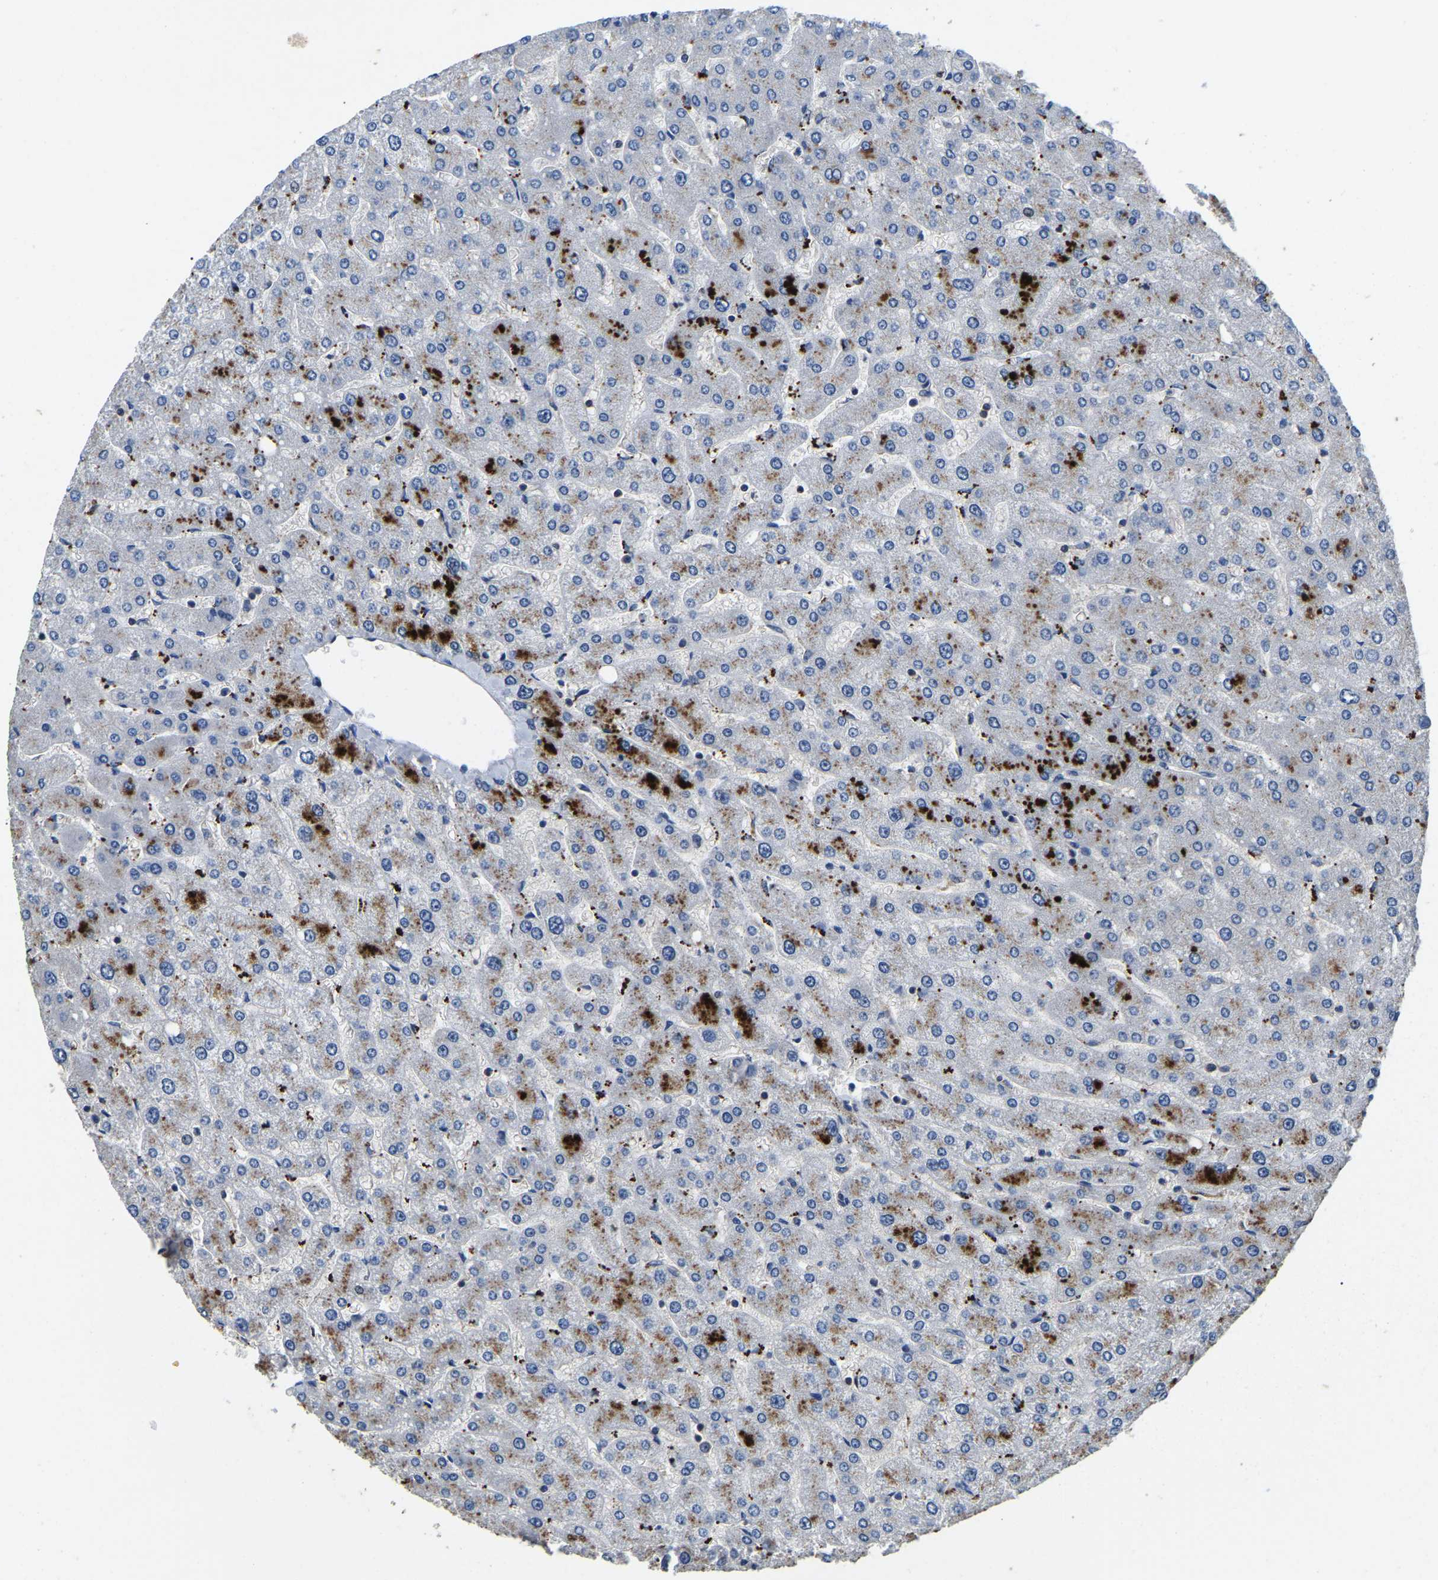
{"staining": {"intensity": "negative", "quantity": "none", "location": "none"}, "tissue": "liver", "cell_type": "Cholangiocytes", "image_type": "normal", "snomed": [{"axis": "morphology", "description": "Normal tissue, NOS"}, {"axis": "topography", "description": "Liver"}], "caption": "High power microscopy image of an immunohistochemistry histopathology image of unremarkable liver, revealing no significant expression in cholangiocytes.", "gene": "SMPD2", "patient": {"sex": "male", "age": 55}}